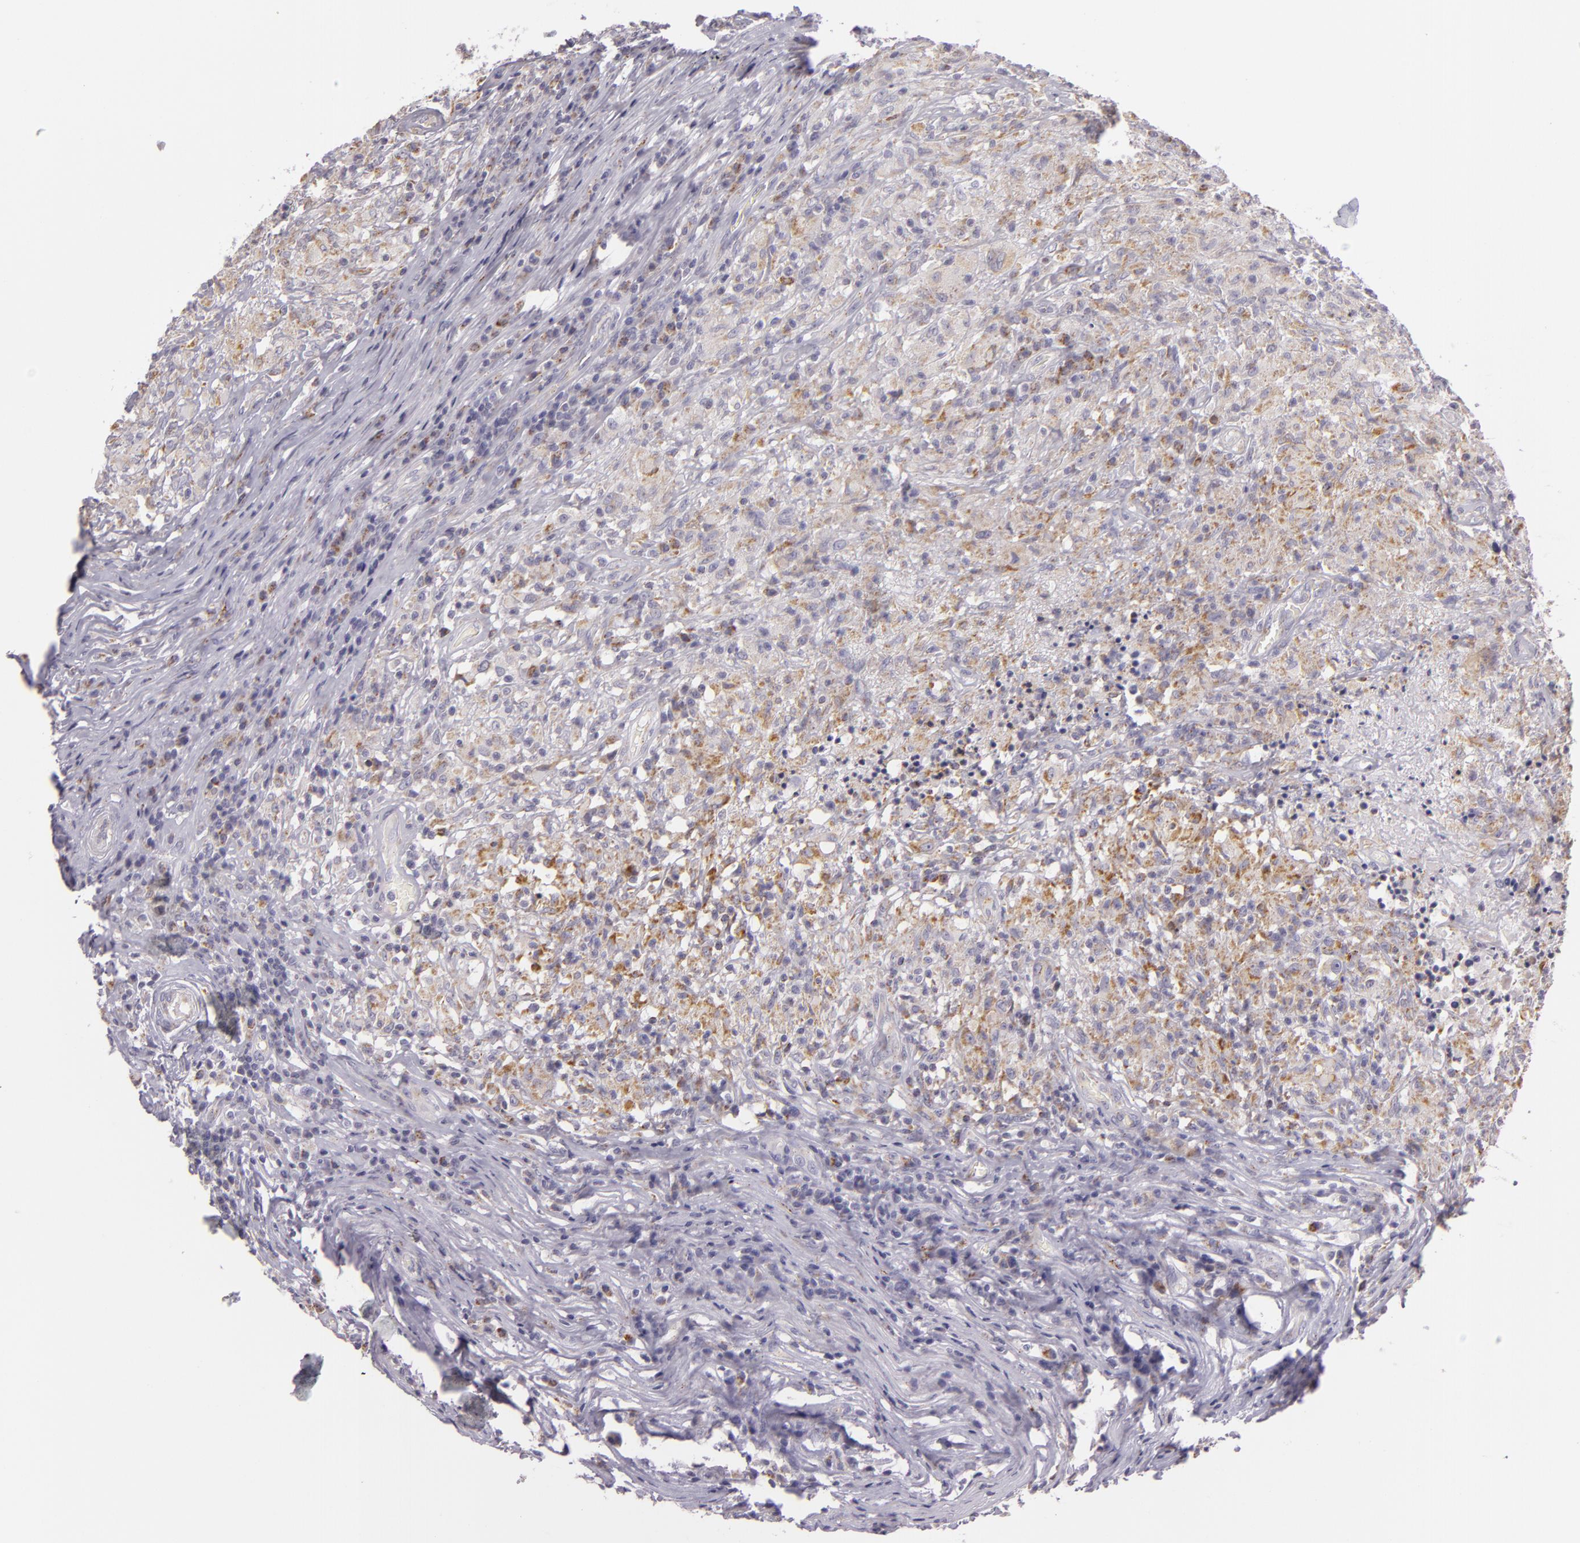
{"staining": {"intensity": "weak", "quantity": ">75%", "location": "cytoplasmic/membranous"}, "tissue": "testis cancer", "cell_type": "Tumor cells", "image_type": "cancer", "snomed": [{"axis": "morphology", "description": "Seminoma, NOS"}, {"axis": "topography", "description": "Testis"}], "caption": "A high-resolution photomicrograph shows immunohistochemistry staining of testis cancer (seminoma), which exhibits weak cytoplasmic/membranous staining in approximately >75% of tumor cells.", "gene": "CILK1", "patient": {"sex": "male", "age": 34}}